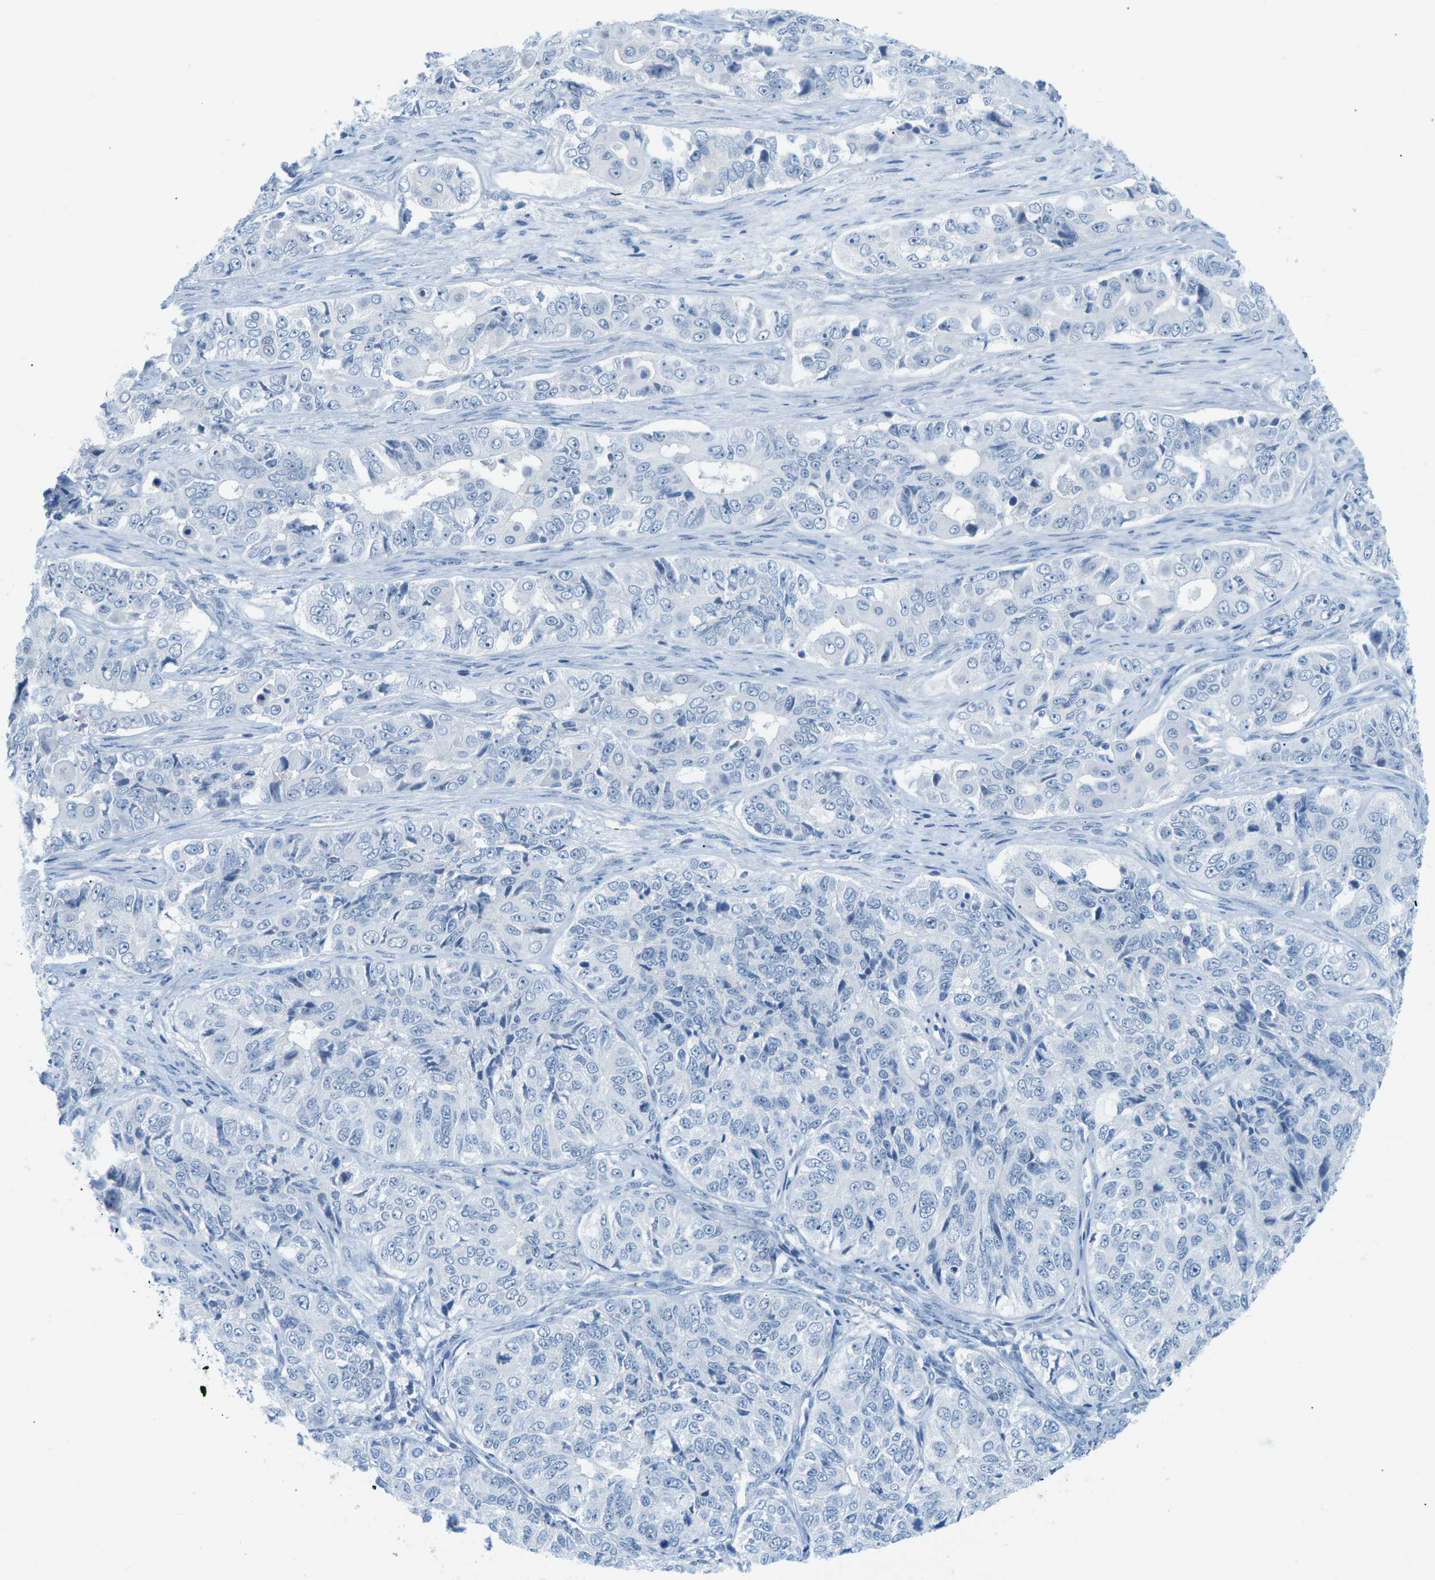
{"staining": {"intensity": "negative", "quantity": "none", "location": "none"}, "tissue": "ovarian cancer", "cell_type": "Tumor cells", "image_type": "cancer", "snomed": [{"axis": "morphology", "description": "Carcinoma, endometroid"}, {"axis": "topography", "description": "Ovary"}], "caption": "Human endometroid carcinoma (ovarian) stained for a protein using IHC displays no staining in tumor cells.", "gene": "HLTF", "patient": {"sex": "female", "age": 51}}